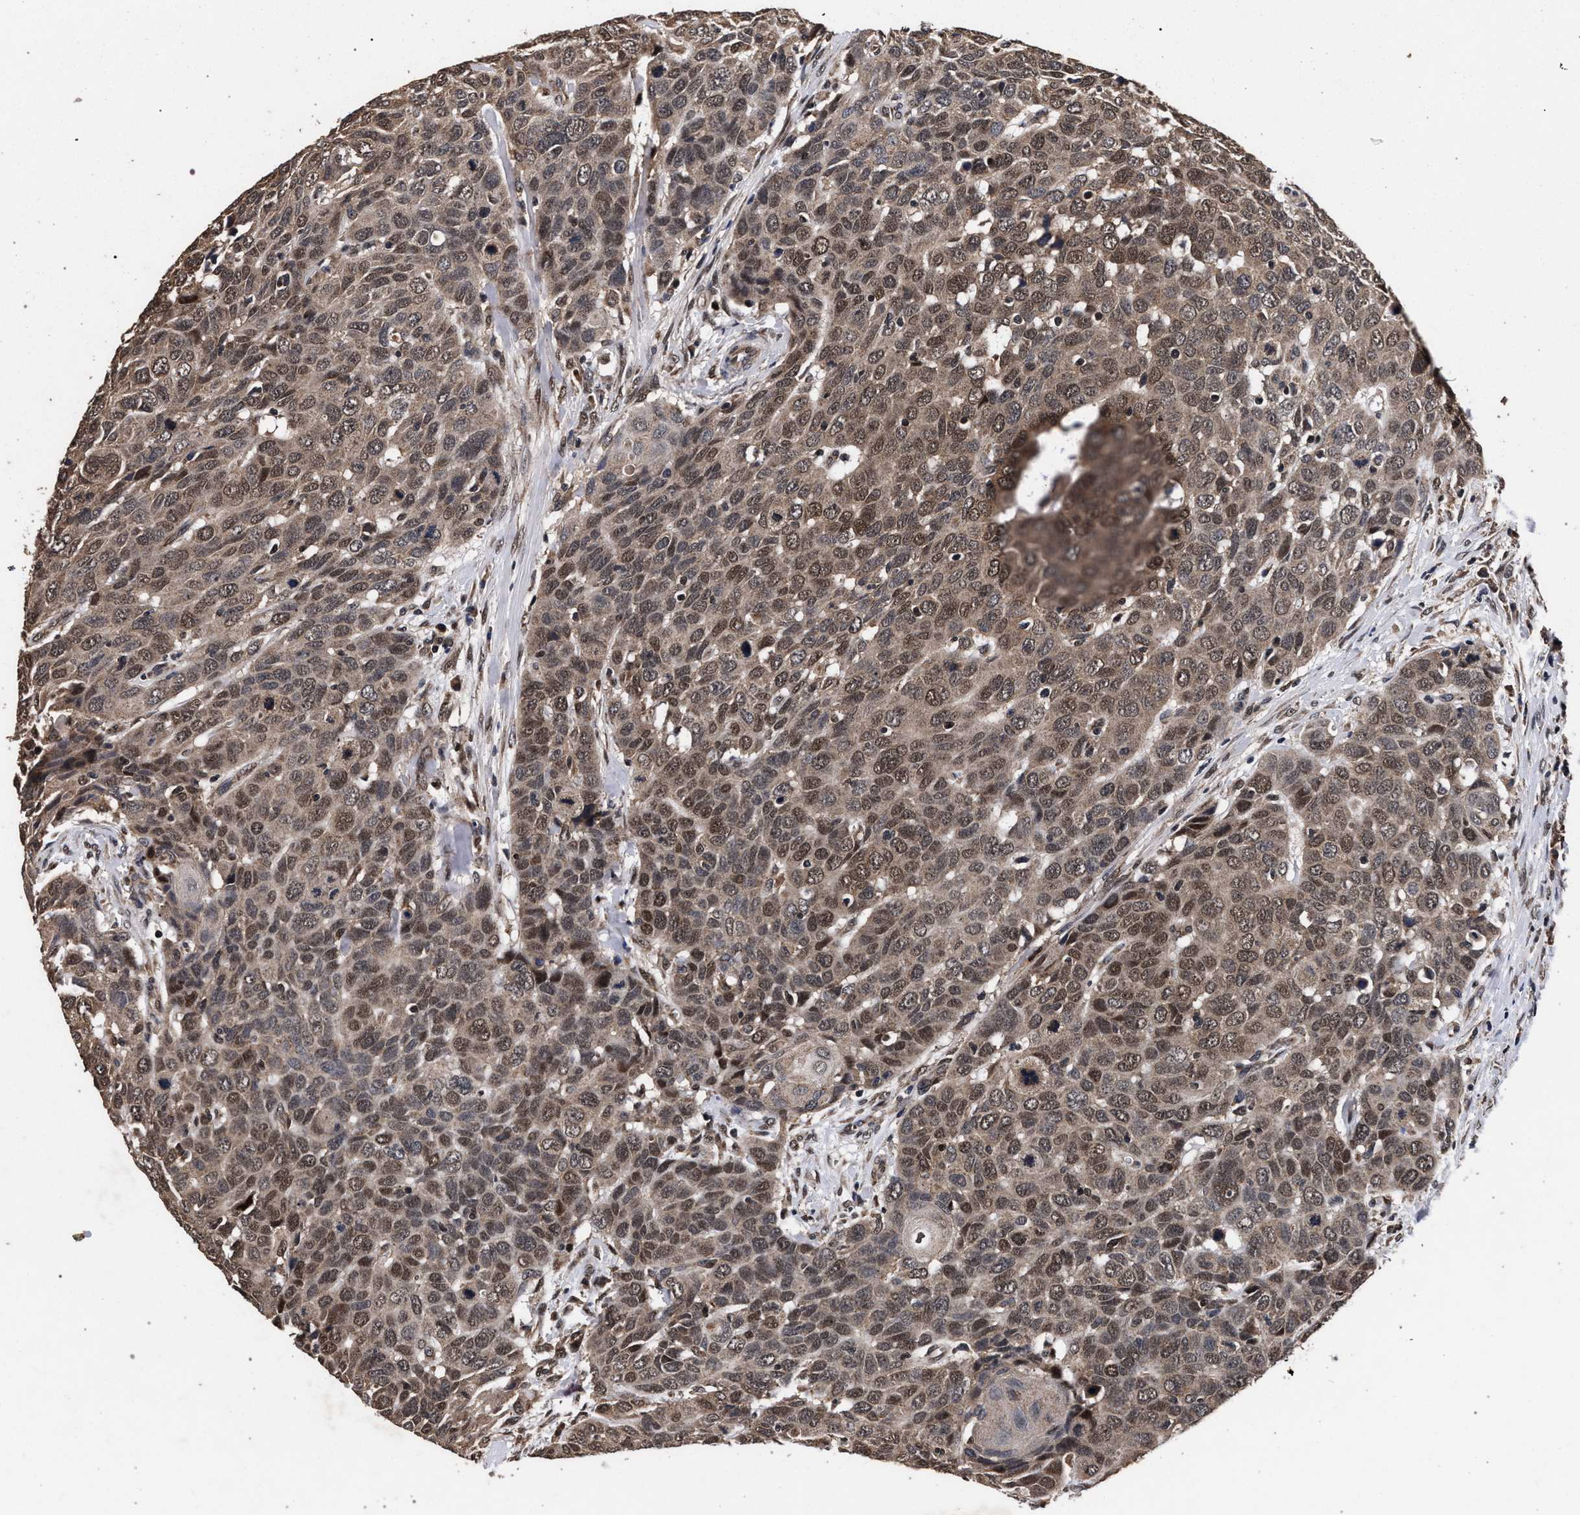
{"staining": {"intensity": "moderate", "quantity": ">75%", "location": "cytoplasmic/membranous,nuclear"}, "tissue": "head and neck cancer", "cell_type": "Tumor cells", "image_type": "cancer", "snomed": [{"axis": "morphology", "description": "Squamous cell carcinoma, NOS"}, {"axis": "topography", "description": "Head-Neck"}], "caption": "This image demonstrates head and neck cancer stained with immunohistochemistry (IHC) to label a protein in brown. The cytoplasmic/membranous and nuclear of tumor cells show moderate positivity for the protein. Nuclei are counter-stained blue.", "gene": "ACOX1", "patient": {"sex": "male", "age": 66}}